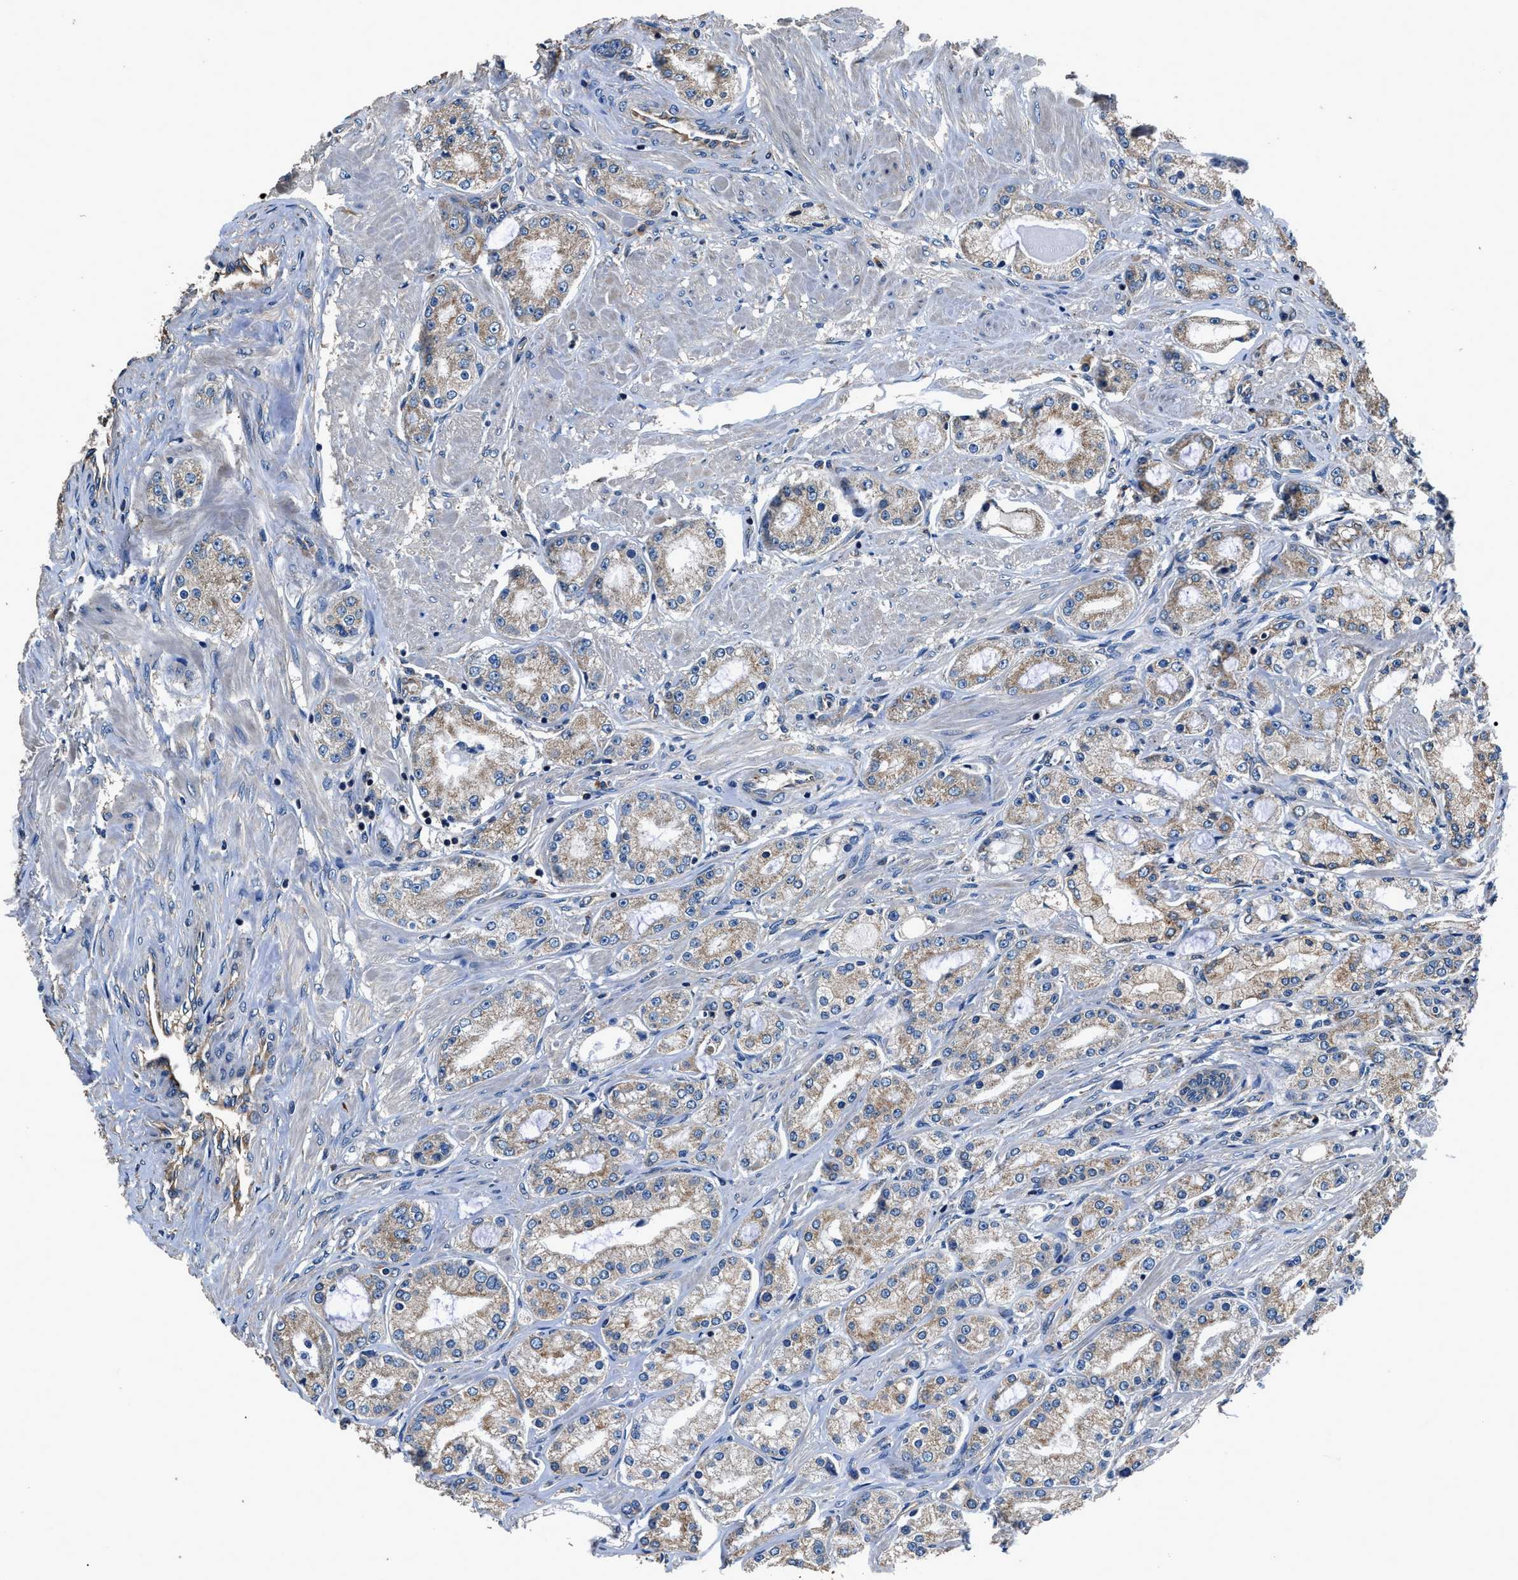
{"staining": {"intensity": "weak", "quantity": "25%-75%", "location": "cytoplasmic/membranous"}, "tissue": "prostate cancer", "cell_type": "Tumor cells", "image_type": "cancer", "snomed": [{"axis": "morphology", "description": "Adenocarcinoma, Low grade"}, {"axis": "topography", "description": "Prostate"}], "caption": "Immunohistochemistry (IHC) micrograph of adenocarcinoma (low-grade) (prostate) stained for a protein (brown), which shows low levels of weak cytoplasmic/membranous staining in about 25%-75% of tumor cells.", "gene": "DHRS7B", "patient": {"sex": "male", "age": 63}}